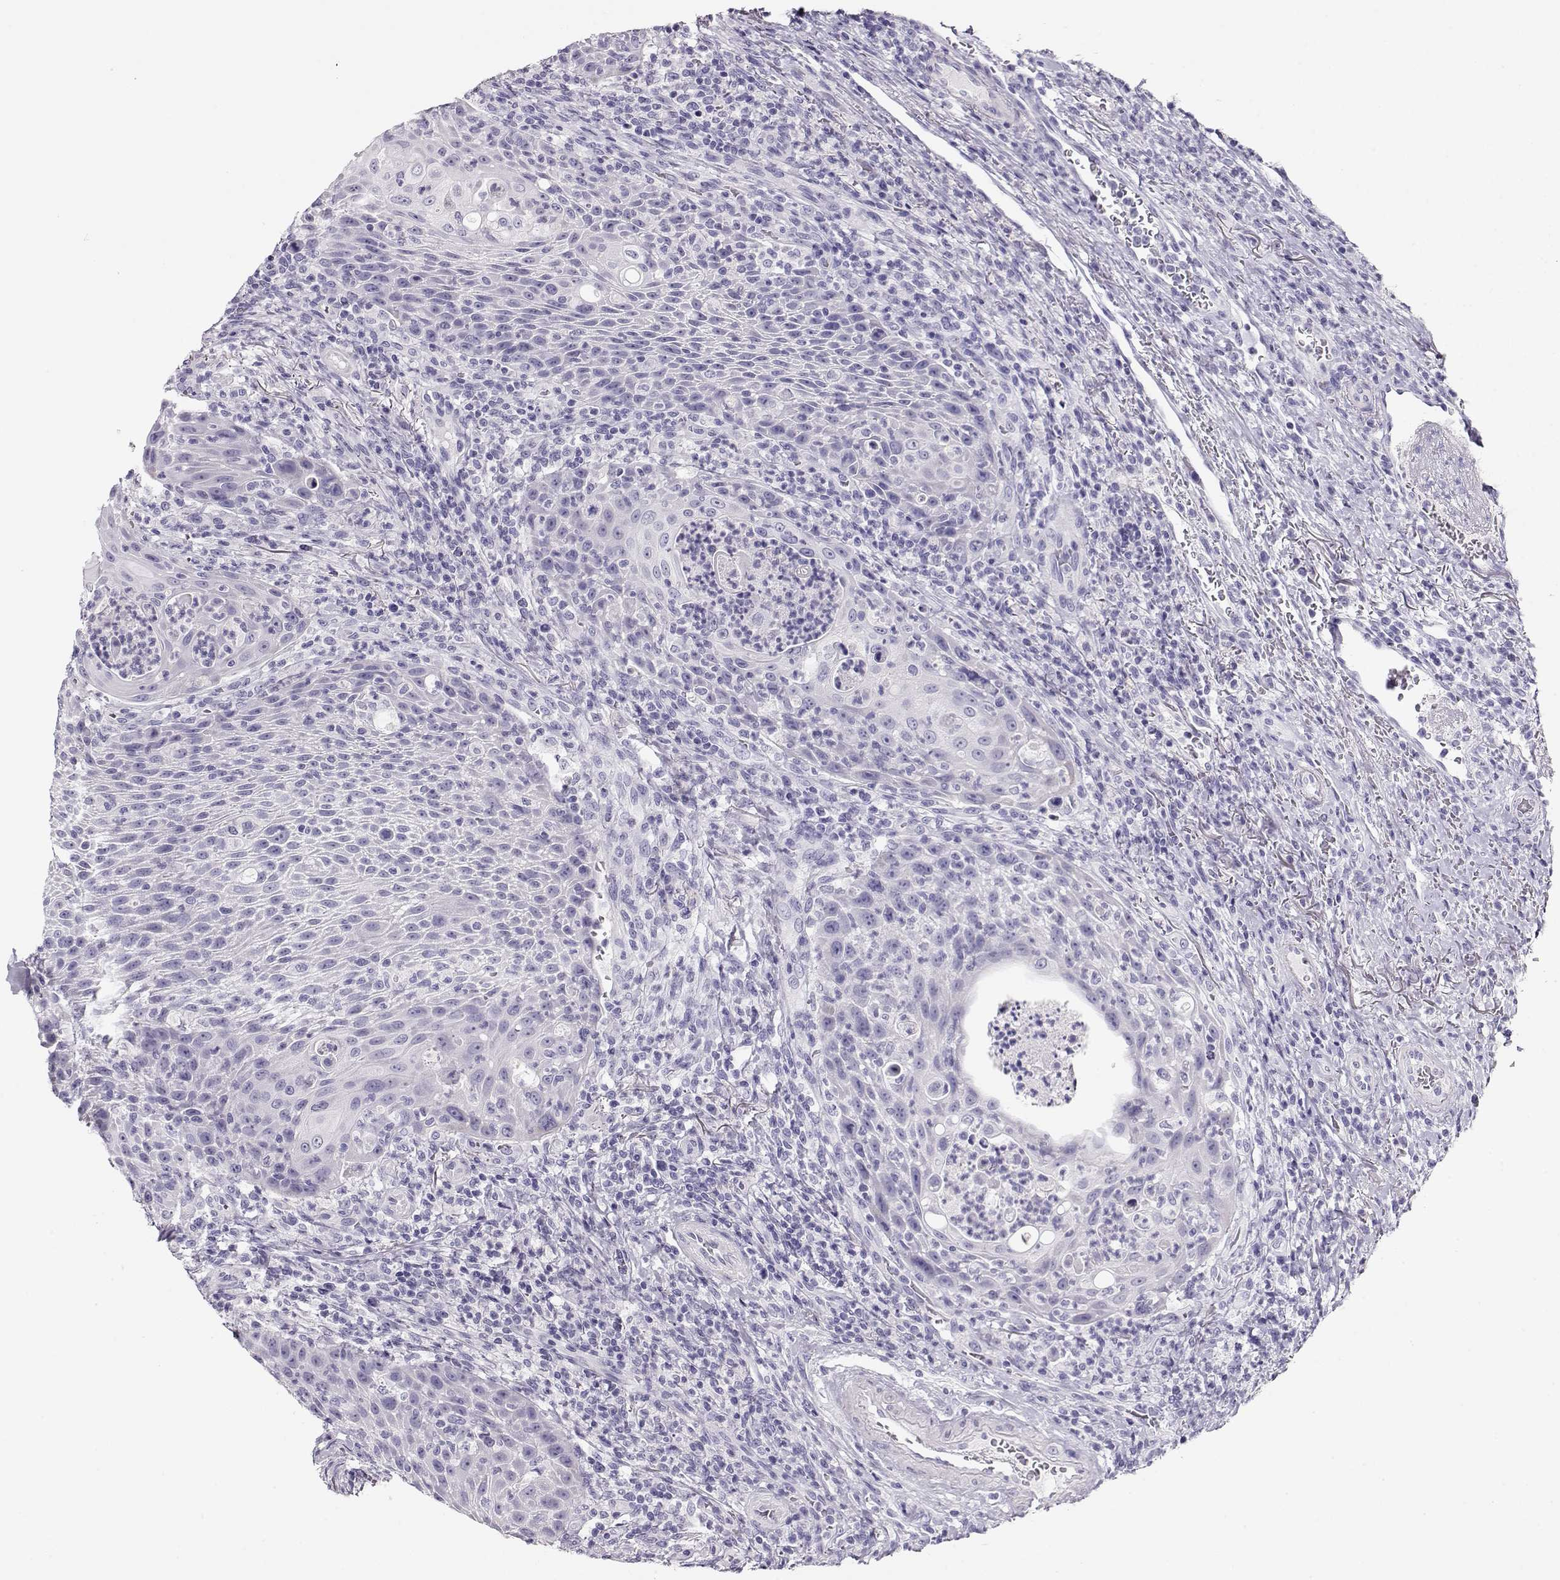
{"staining": {"intensity": "negative", "quantity": "none", "location": "none"}, "tissue": "head and neck cancer", "cell_type": "Tumor cells", "image_type": "cancer", "snomed": [{"axis": "morphology", "description": "Squamous cell carcinoma, NOS"}, {"axis": "topography", "description": "Head-Neck"}], "caption": "Immunohistochemistry histopathology image of neoplastic tissue: squamous cell carcinoma (head and neck) stained with DAB shows no significant protein expression in tumor cells.", "gene": "ACTN2", "patient": {"sex": "male", "age": 69}}